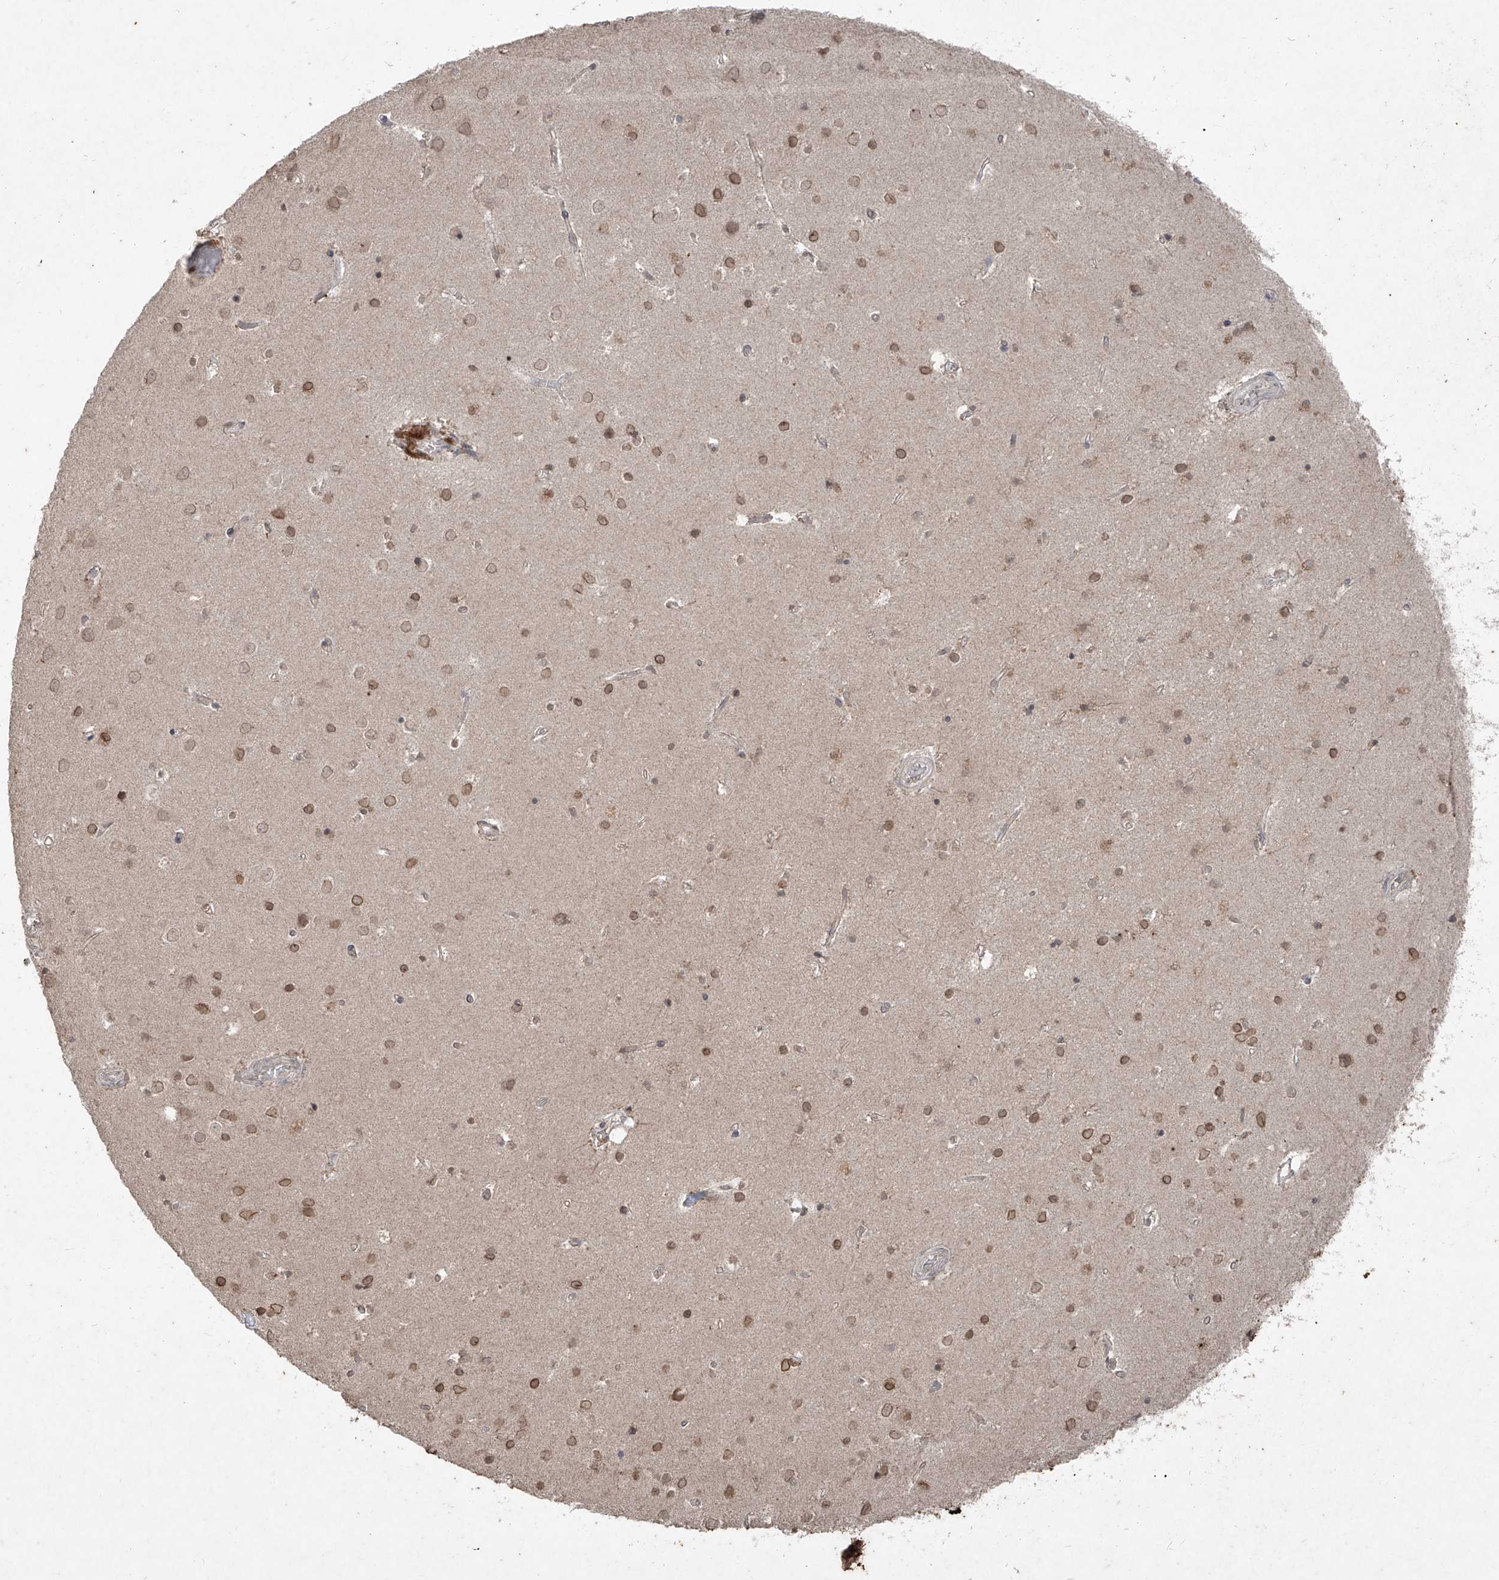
{"staining": {"intensity": "negative", "quantity": "none", "location": "none"}, "tissue": "cerebral cortex", "cell_type": "Endothelial cells", "image_type": "normal", "snomed": [{"axis": "morphology", "description": "Normal tissue, NOS"}, {"axis": "topography", "description": "Cerebral cortex"}], "caption": "IHC of unremarkable cerebral cortex reveals no staining in endothelial cells.", "gene": "ABCD3", "patient": {"sex": "male", "age": 54}}